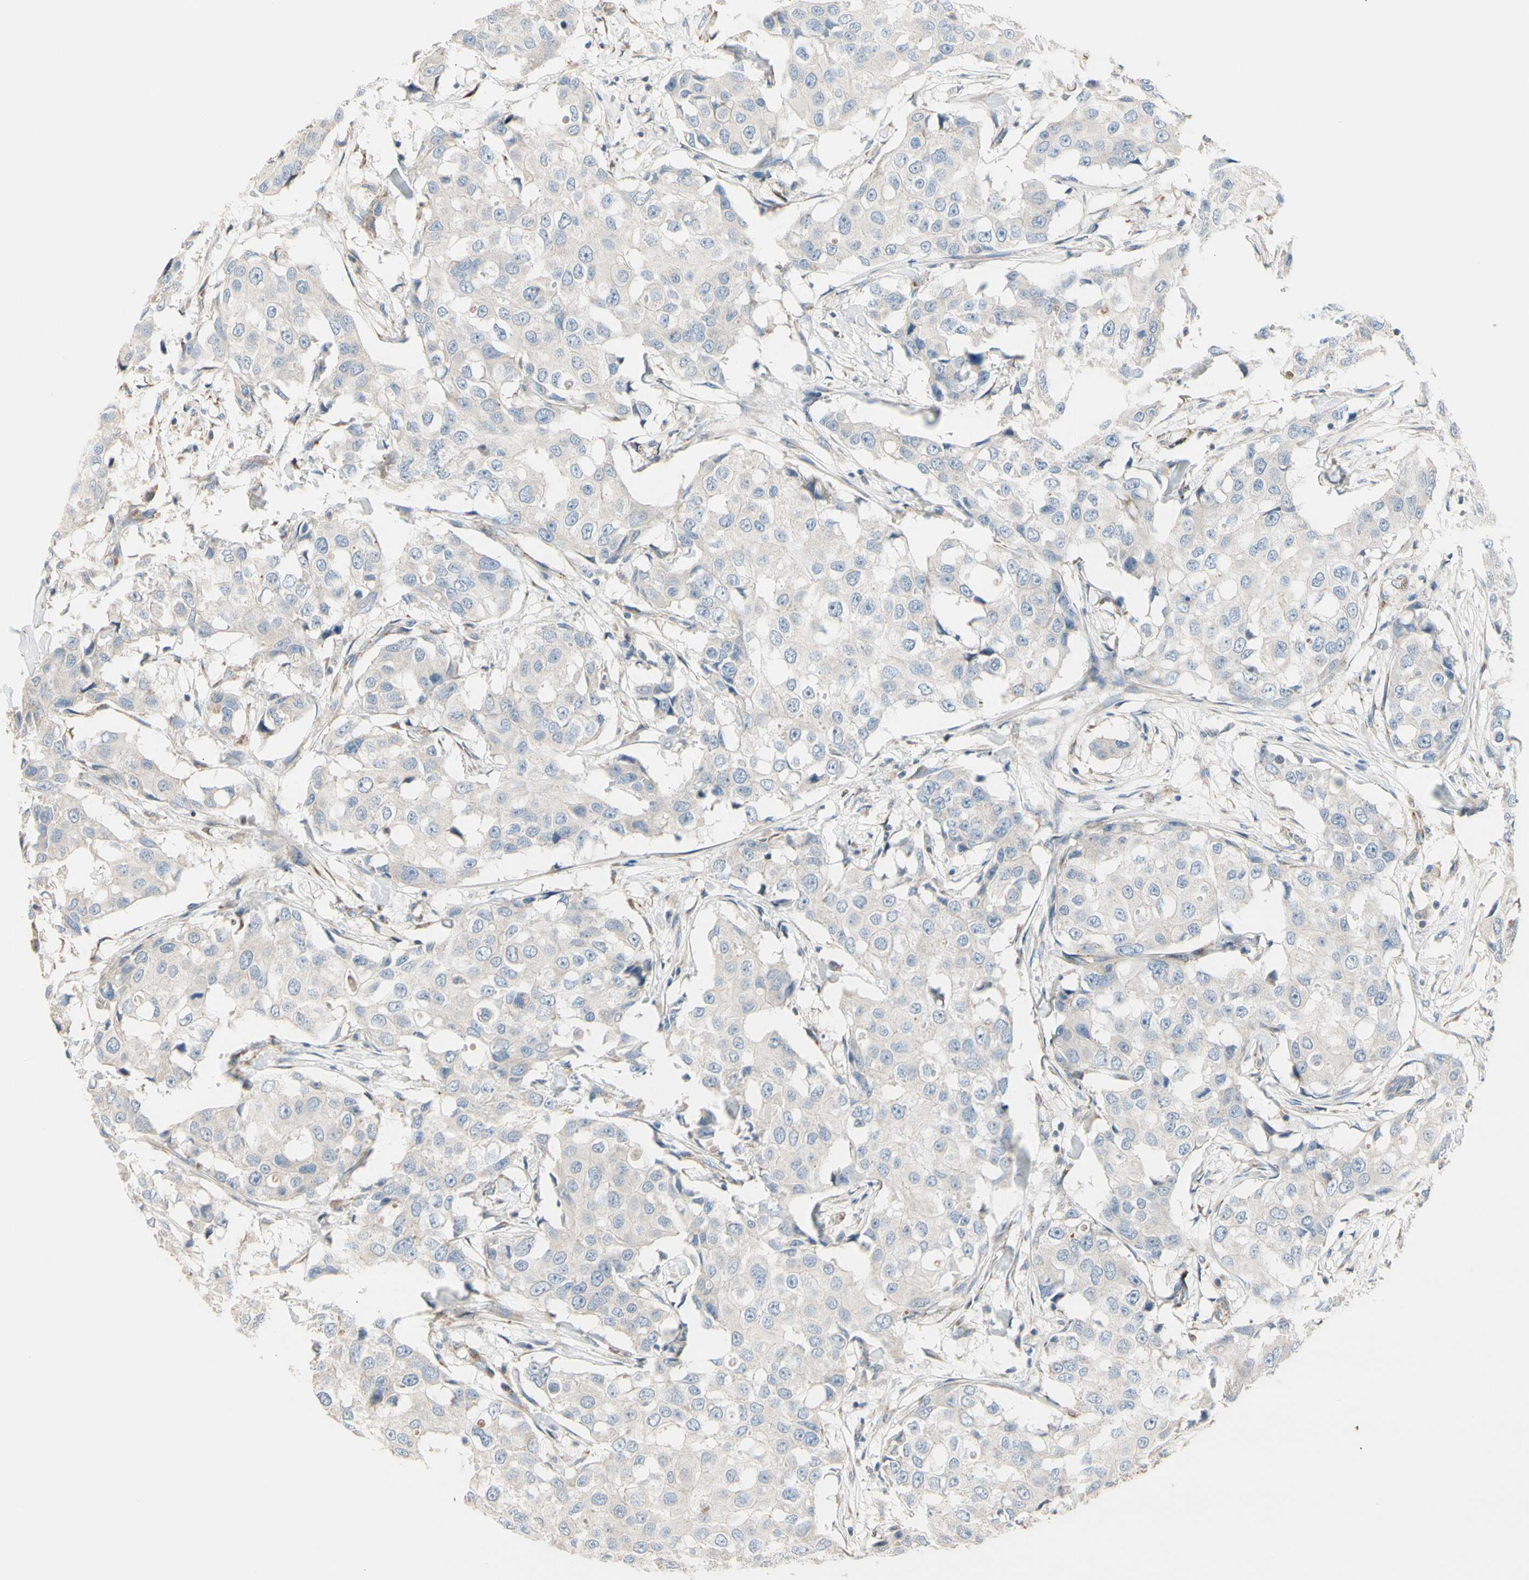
{"staining": {"intensity": "negative", "quantity": "none", "location": "none"}, "tissue": "breast cancer", "cell_type": "Tumor cells", "image_type": "cancer", "snomed": [{"axis": "morphology", "description": "Duct carcinoma"}, {"axis": "topography", "description": "Breast"}], "caption": "Tumor cells show no significant expression in breast invasive ductal carcinoma.", "gene": "EPHA3", "patient": {"sex": "female", "age": 27}}